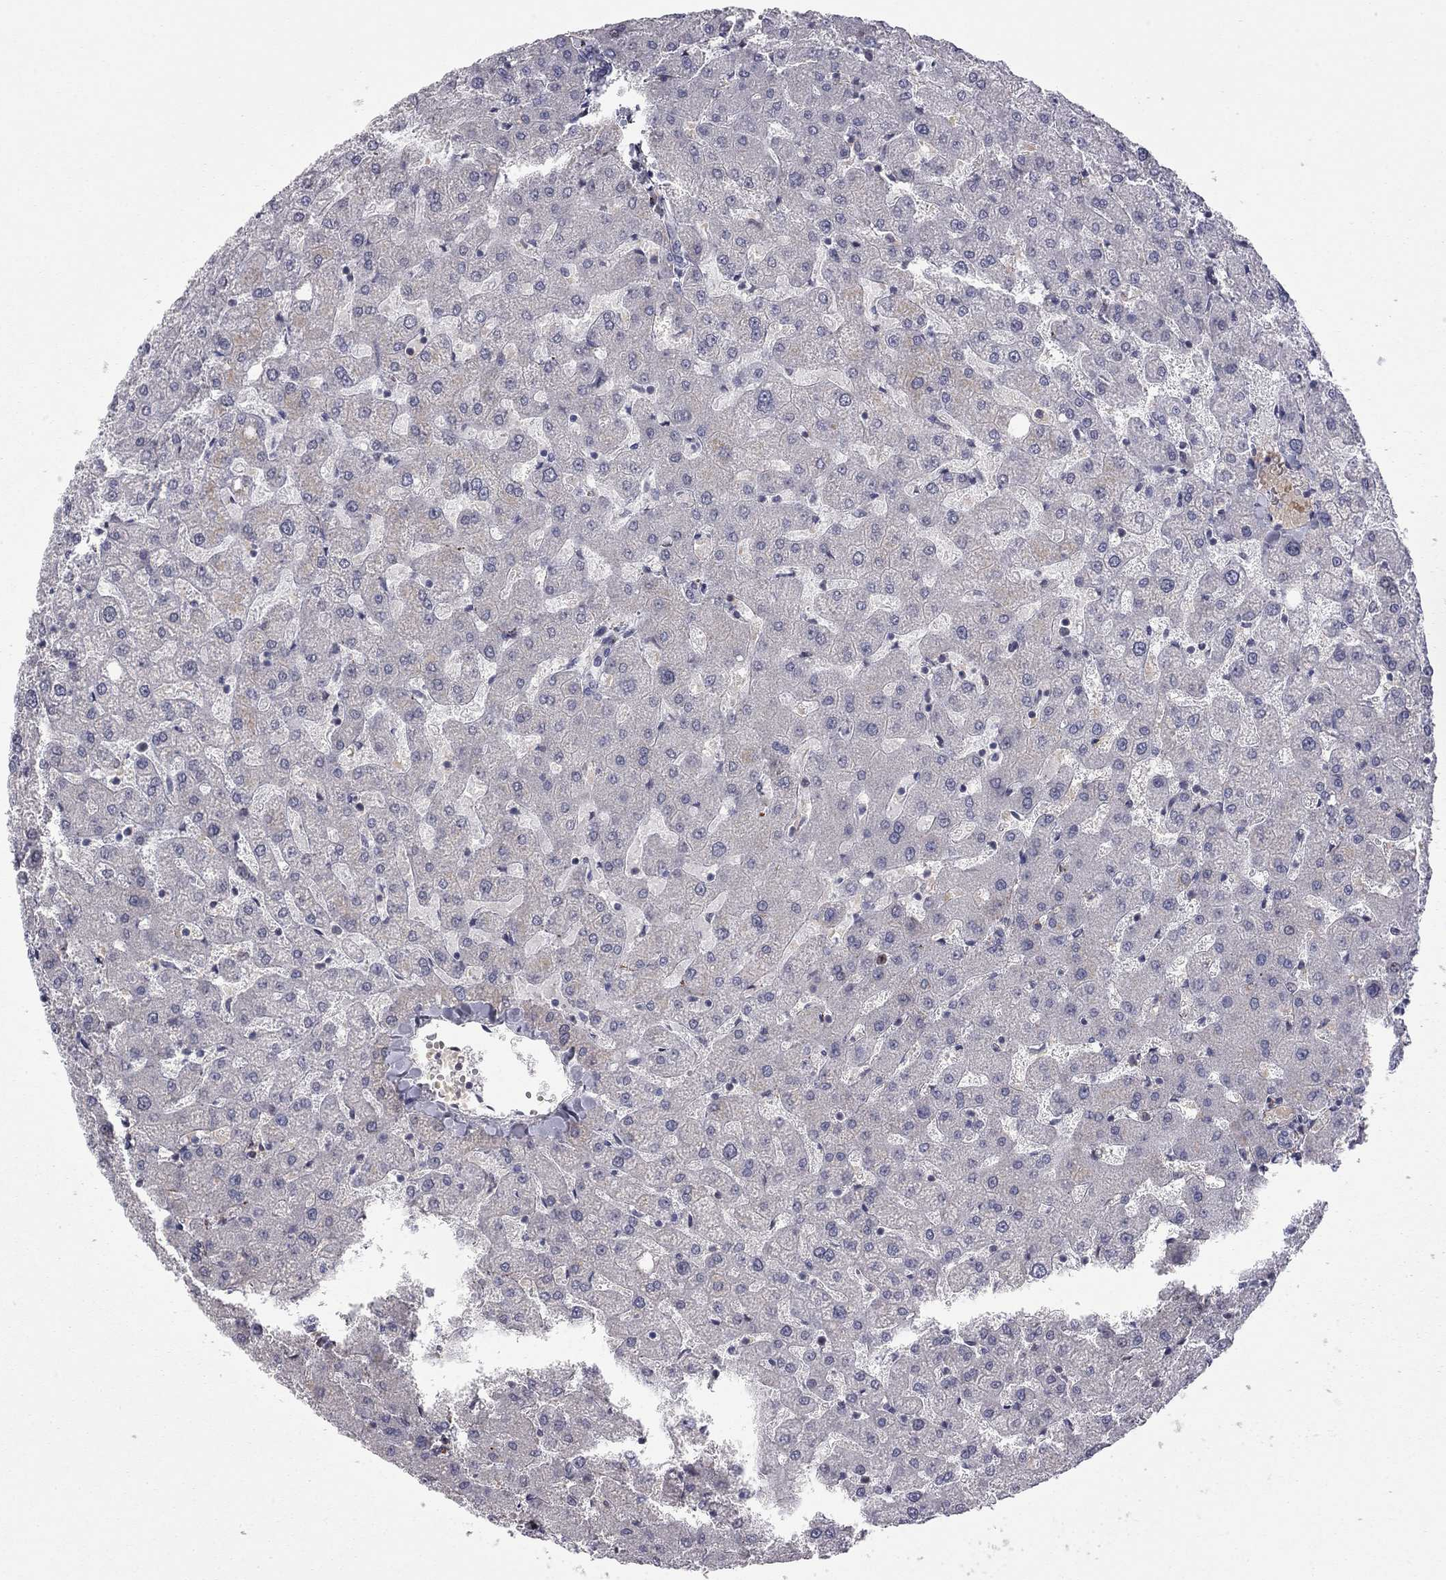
{"staining": {"intensity": "negative", "quantity": "none", "location": "none"}, "tissue": "liver", "cell_type": "Cholangiocytes", "image_type": "normal", "snomed": [{"axis": "morphology", "description": "Normal tissue, NOS"}, {"axis": "topography", "description": "Liver"}], "caption": "A histopathology image of liver stained for a protein demonstrates no brown staining in cholangiocytes. The staining was performed using DAB to visualize the protein expression in brown, while the nuclei were stained in blue with hematoxylin (Magnification: 20x).", "gene": "MC3R", "patient": {"sex": "female", "age": 50}}